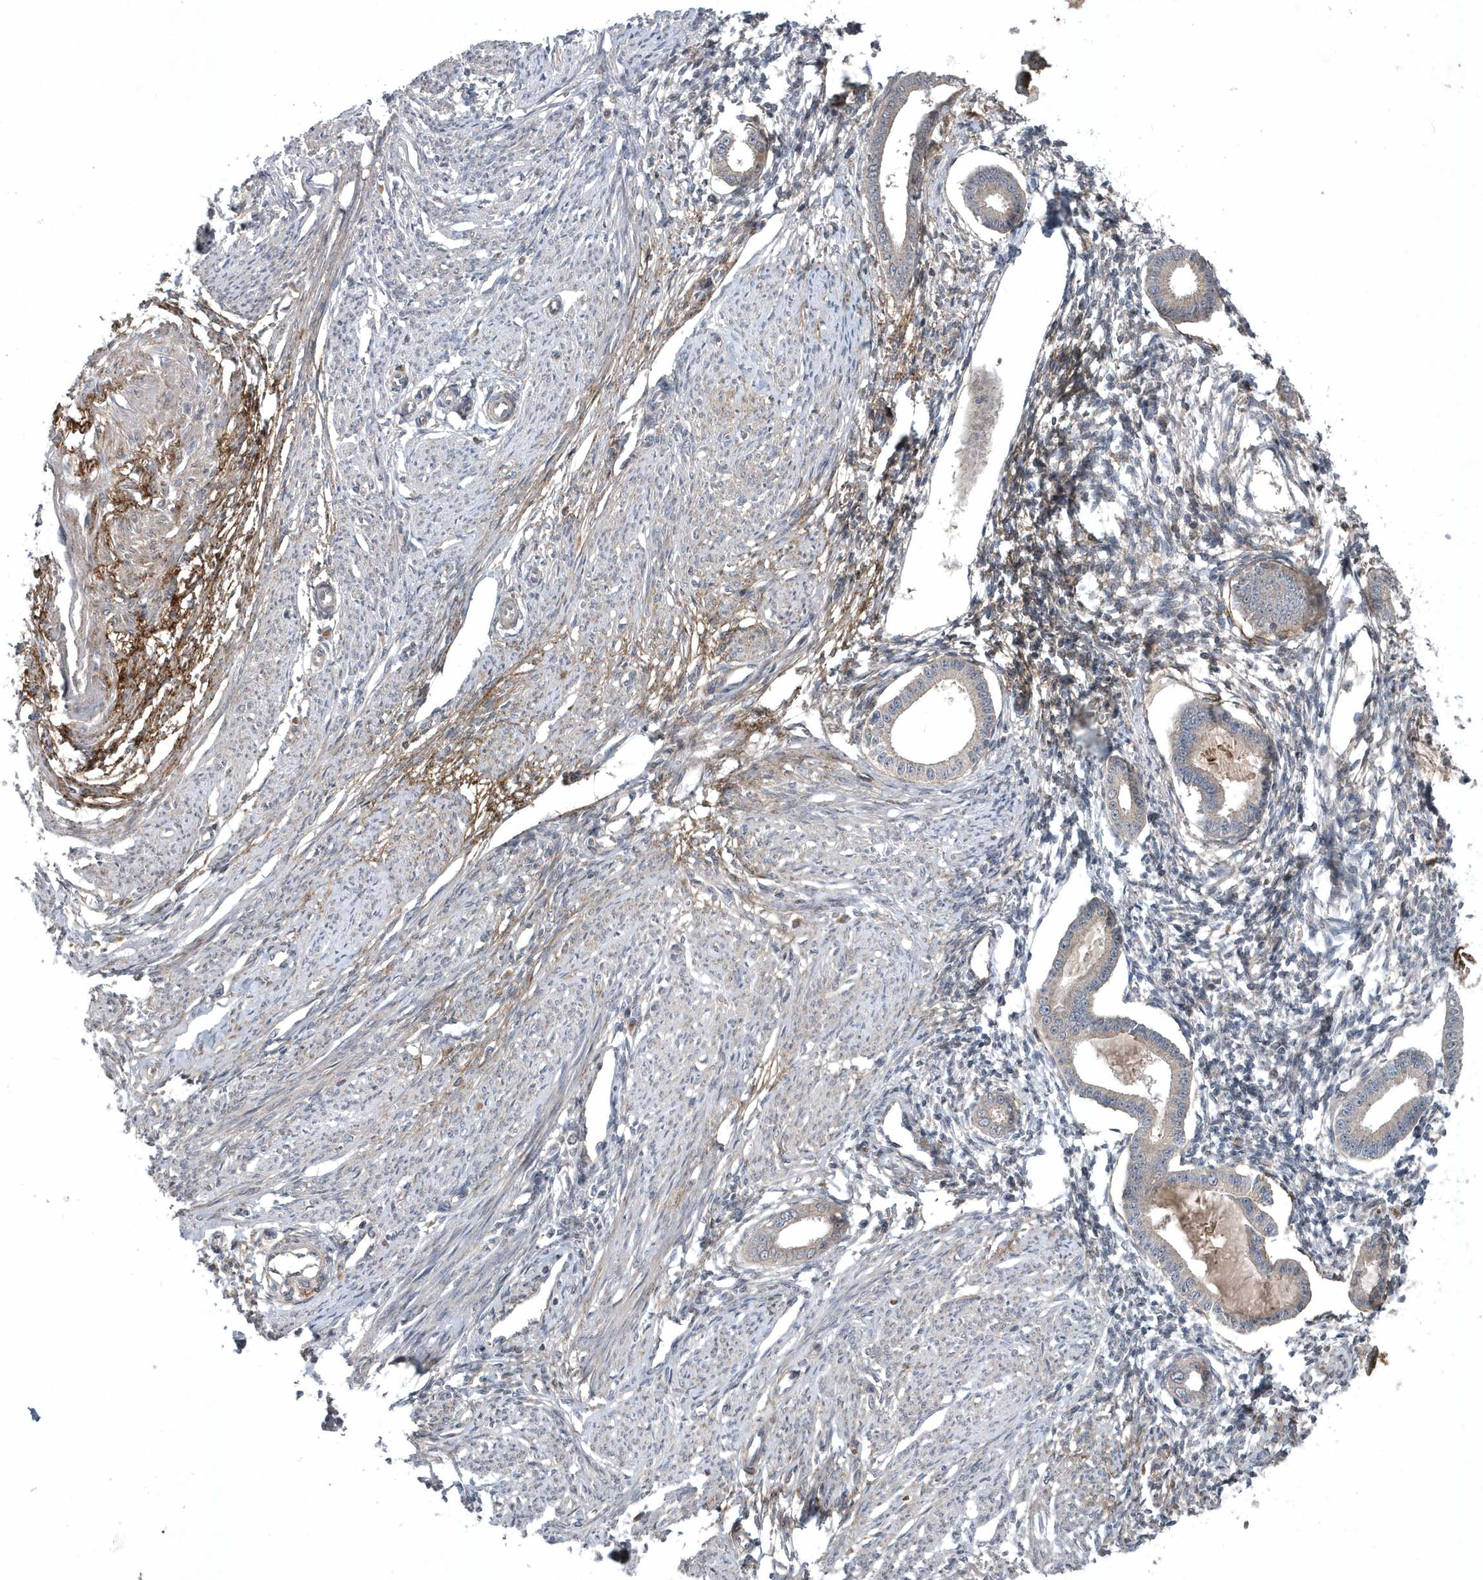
{"staining": {"intensity": "negative", "quantity": "none", "location": "none"}, "tissue": "endometrium", "cell_type": "Cells in endometrial stroma", "image_type": "normal", "snomed": [{"axis": "morphology", "description": "Normal tissue, NOS"}, {"axis": "topography", "description": "Endometrium"}], "caption": "Unremarkable endometrium was stained to show a protein in brown. There is no significant staining in cells in endometrial stroma. (DAB (3,3'-diaminobenzidine) immunohistochemistry with hematoxylin counter stain).", "gene": "HMGCS1", "patient": {"sex": "female", "age": 56}}